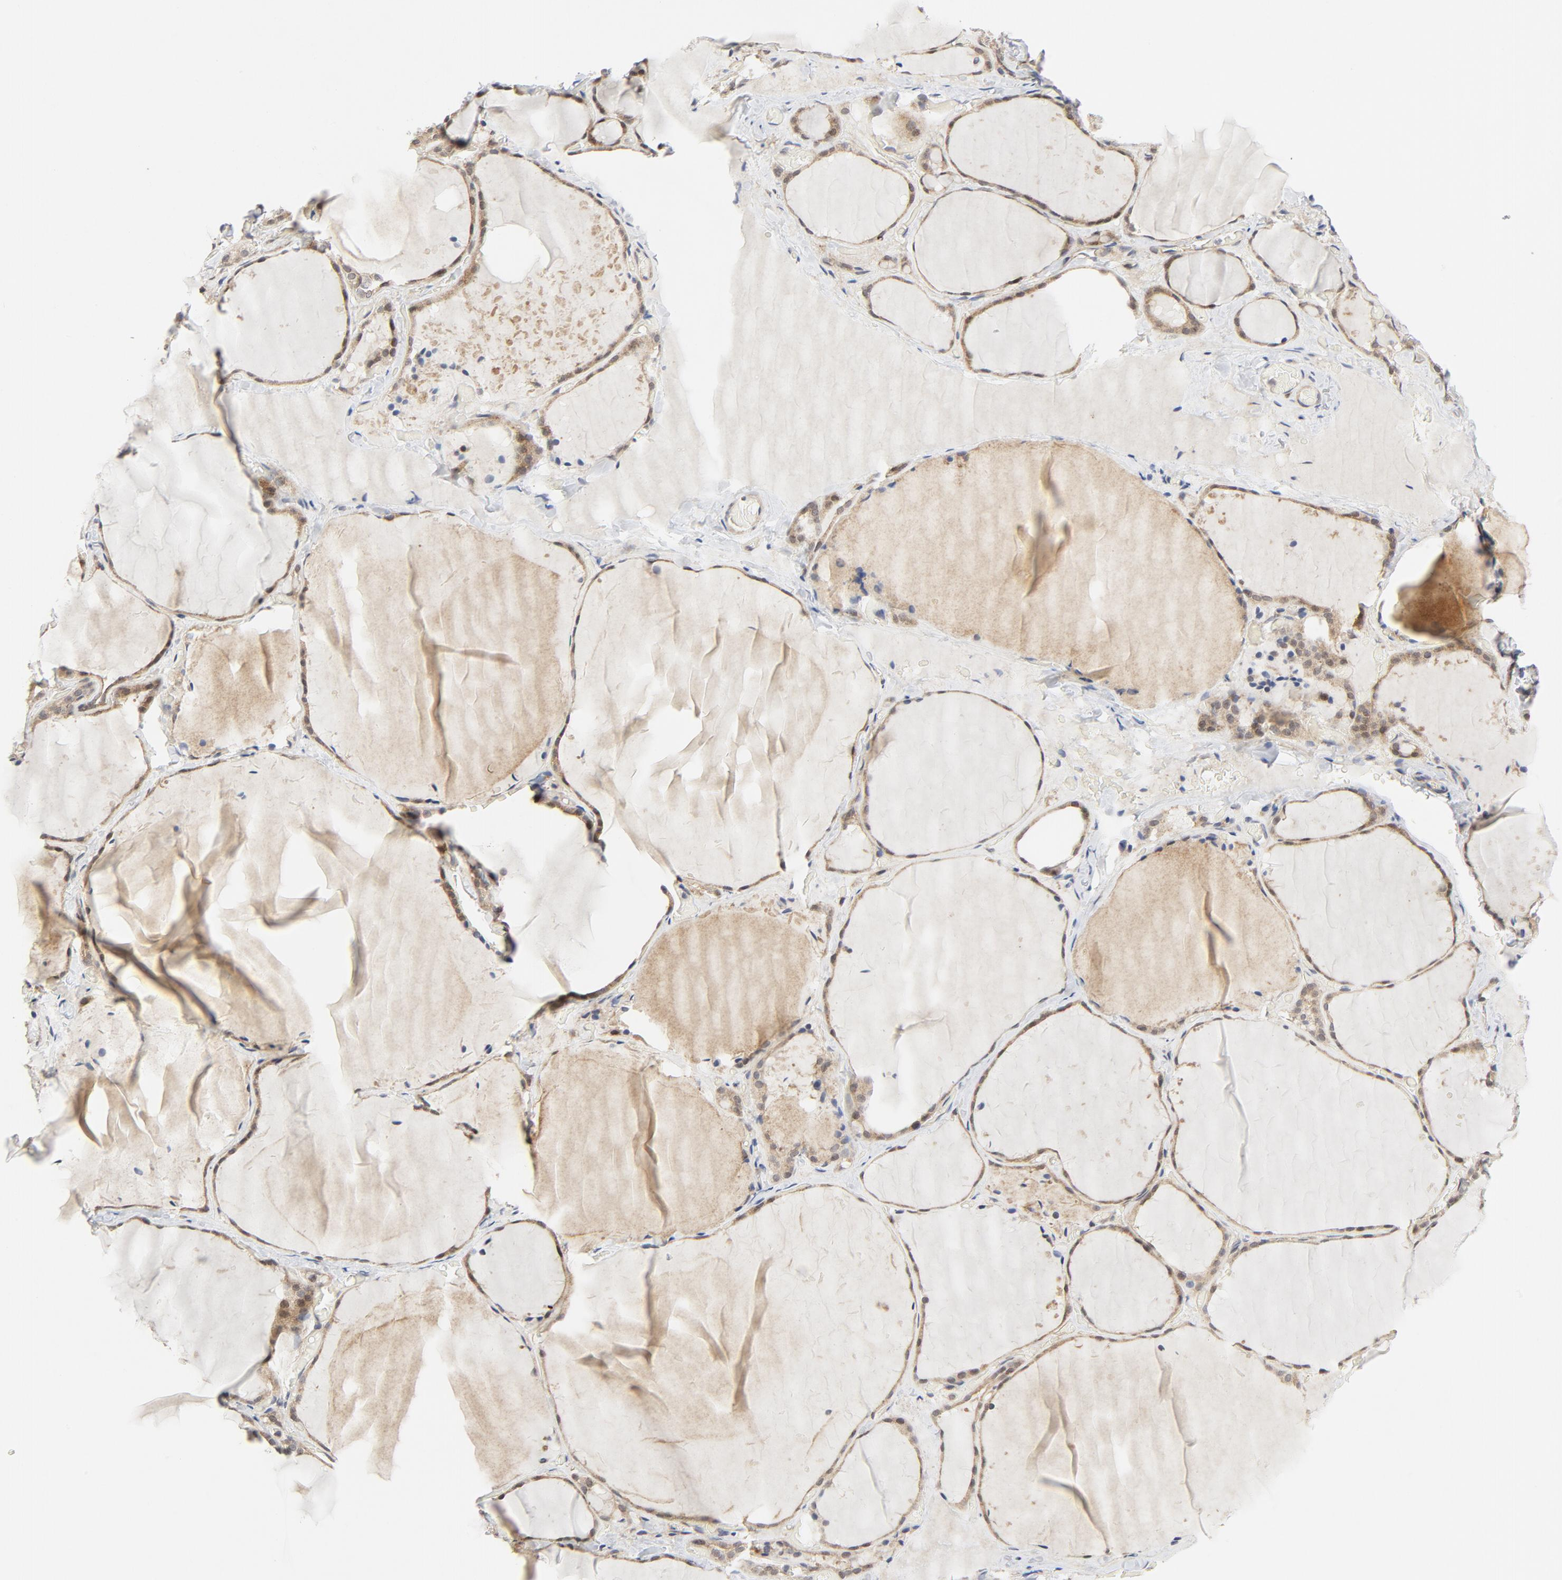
{"staining": {"intensity": "weak", "quantity": ">75%", "location": "cytoplasmic/membranous,nuclear"}, "tissue": "thyroid gland", "cell_type": "Glandular cells", "image_type": "normal", "snomed": [{"axis": "morphology", "description": "Normal tissue, NOS"}, {"axis": "topography", "description": "Thyroid gland"}], "caption": "Protein expression analysis of benign human thyroid gland reveals weak cytoplasmic/membranous,nuclear staining in about >75% of glandular cells. (DAB = brown stain, brightfield microscopy at high magnification).", "gene": "MAP2K7", "patient": {"sex": "female", "age": 22}}